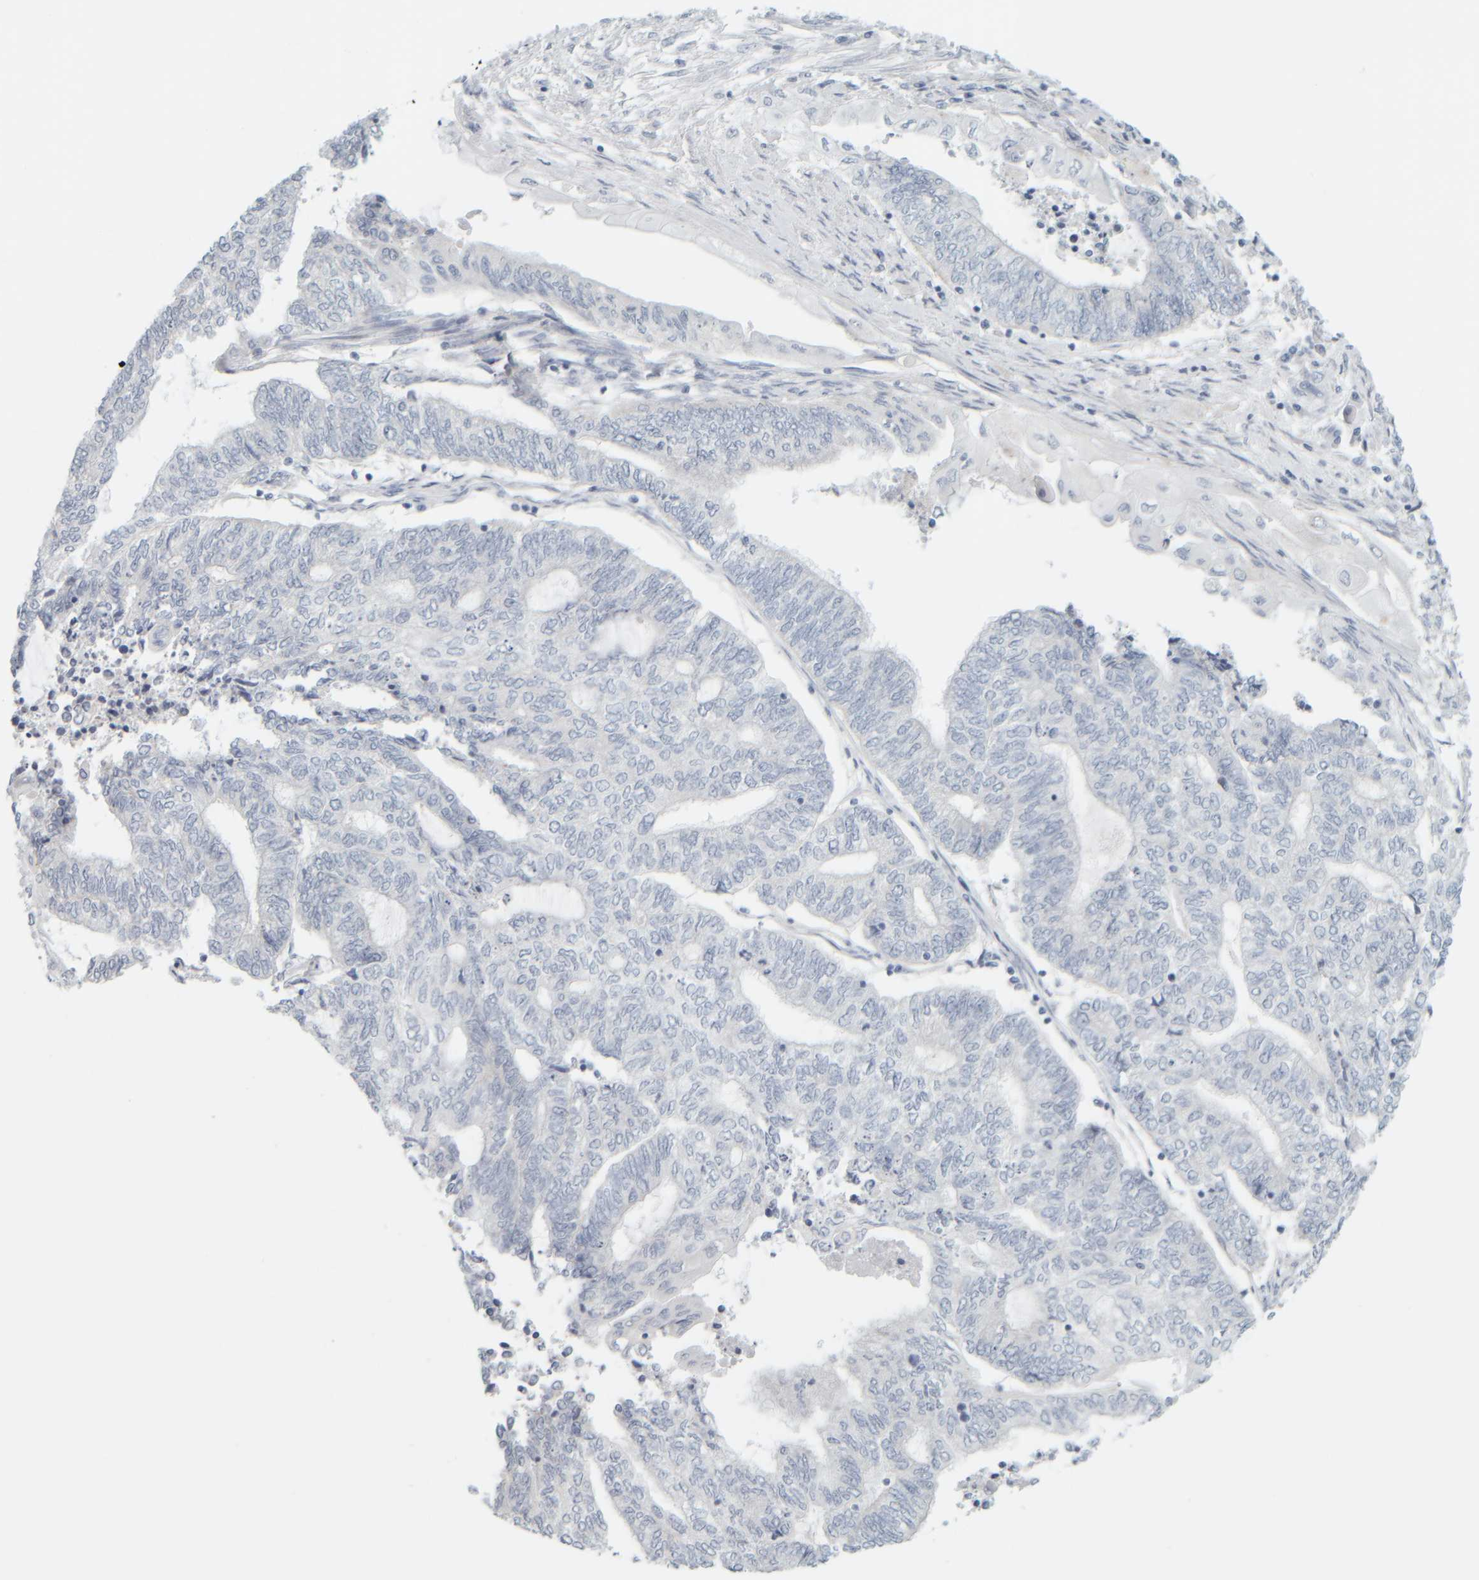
{"staining": {"intensity": "negative", "quantity": "none", "location": "none"}, "tissue": "endometrial cancer", "cell_type": "Tumor cells", "image_type": "cancer", "snomed": [{"axis": "morphology", "description": "Adenocarcinoma, NOS"}, {"axis": "topography", "description": "Uterus"}, {"axis": "topography", "description": "Endometrium"}], "caption": "Immunohistochemistry (IHC) micrograph of neoplastic tissue: human endometrial cancer (adenocarcinoma) stained with DAB (3,3'-diaminobenzidine) displays no significant protein expression in tumor cells. (DAB (3,3'-diaminobenzidine) IHC visualized using brightfield microscopy, high magnification).", "gene": "PTGES3L-AARSD1", "patient": {"sex": "female", "age": 70}}